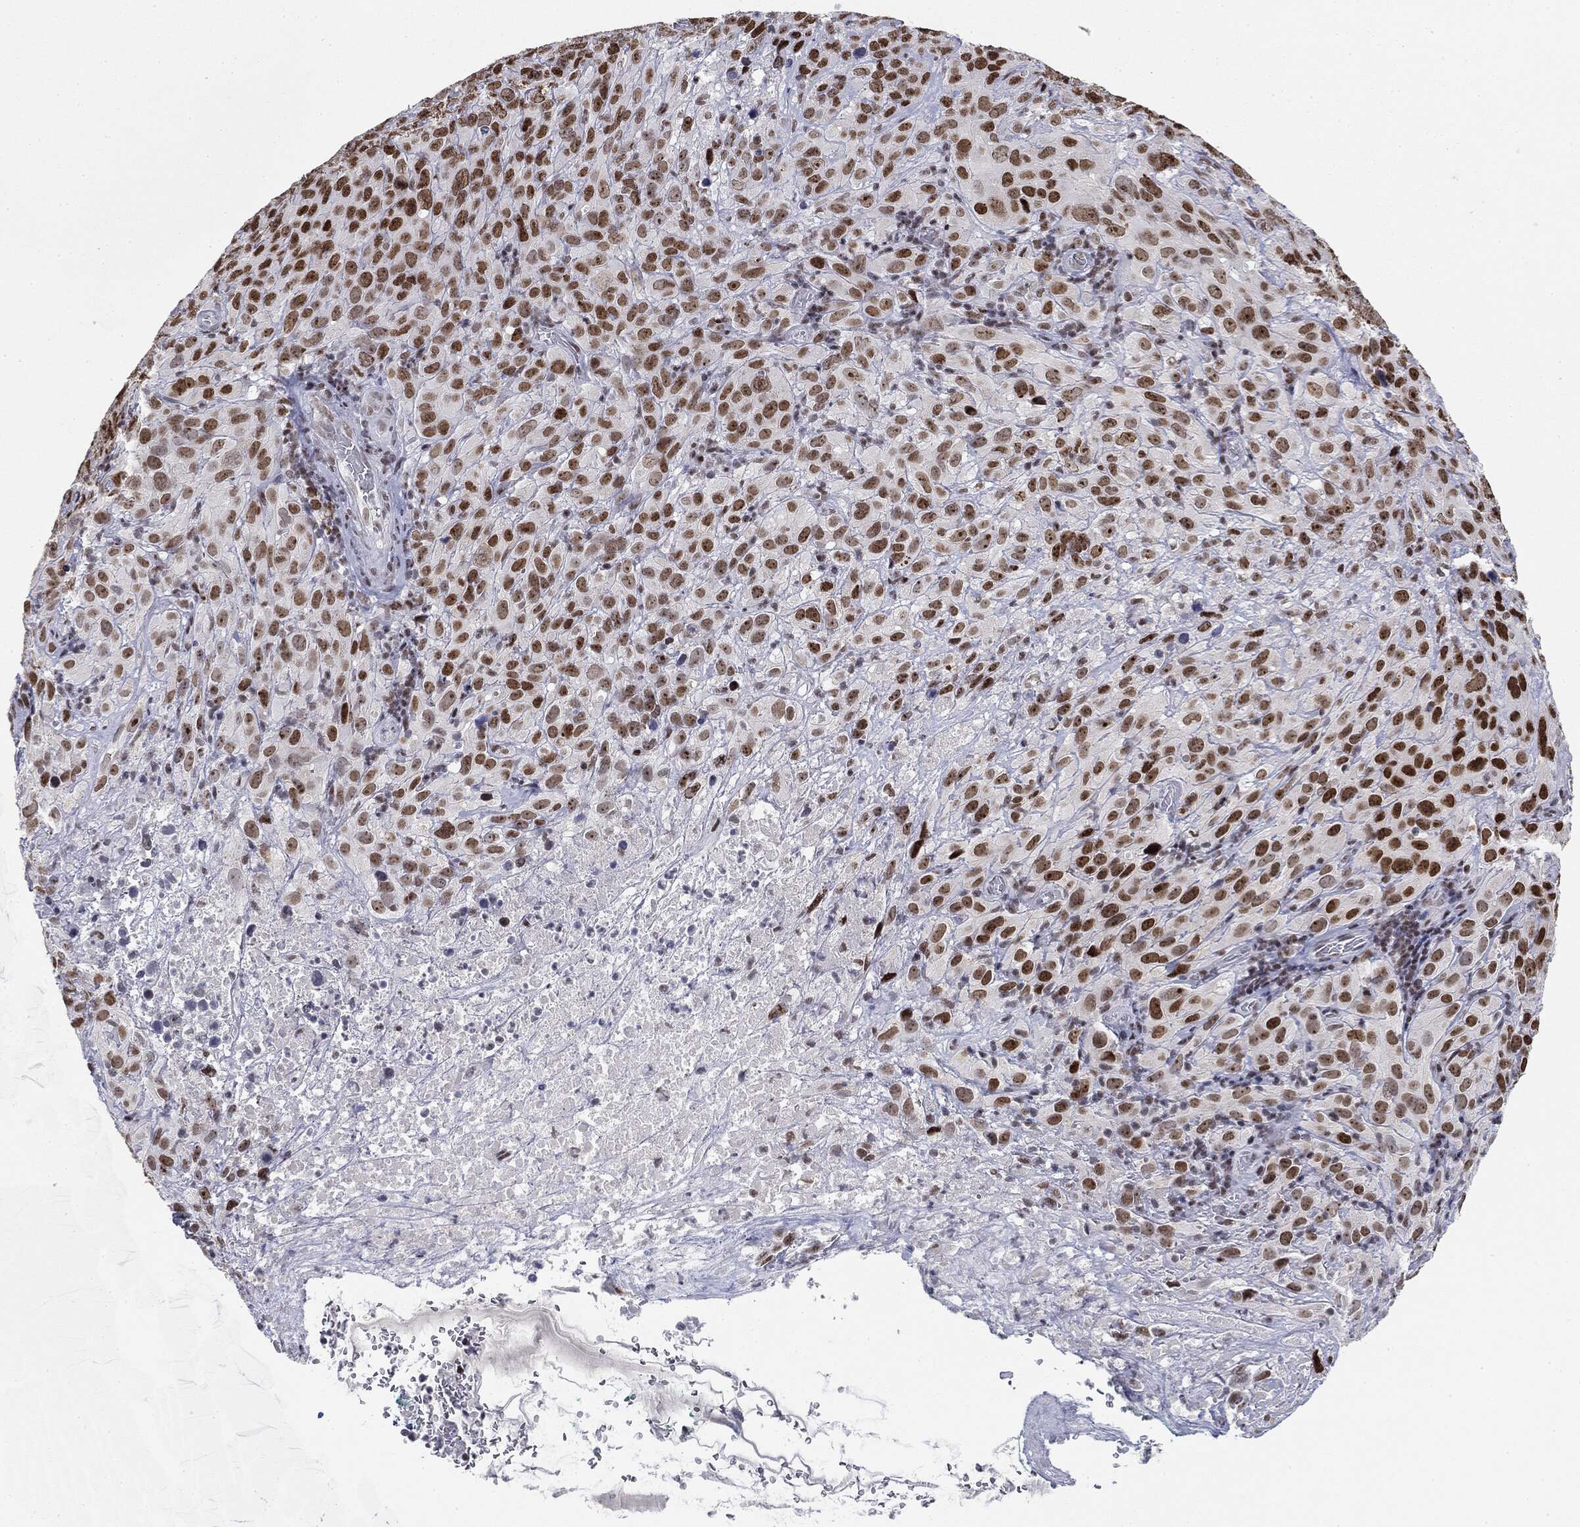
{"staining": {"intensity": "strong", "quantity": ">75%", "location": "nuclear"}, "tissue": "cervical cancer", "cell_type": "Tumor cells", "image_type": "cancer", "snomed": [{"axis": "morphology", "description": "Squamous cell carcinoma, NOS"}, {"axis": "topography", "description": "Cervix"}], "caption": "The micrograph shows immunohistochemical staining of squamous cell carcinoma (cervical). There is strong nuclear expression is identified in about >75% of tumor cells. The staining is performed using DAB brown chromogen to label protein expression. The nuclei are counter-stained blue using hematoxylin.", "gene": "MDC1", "patient": {"sex": "female", "age": 51}}